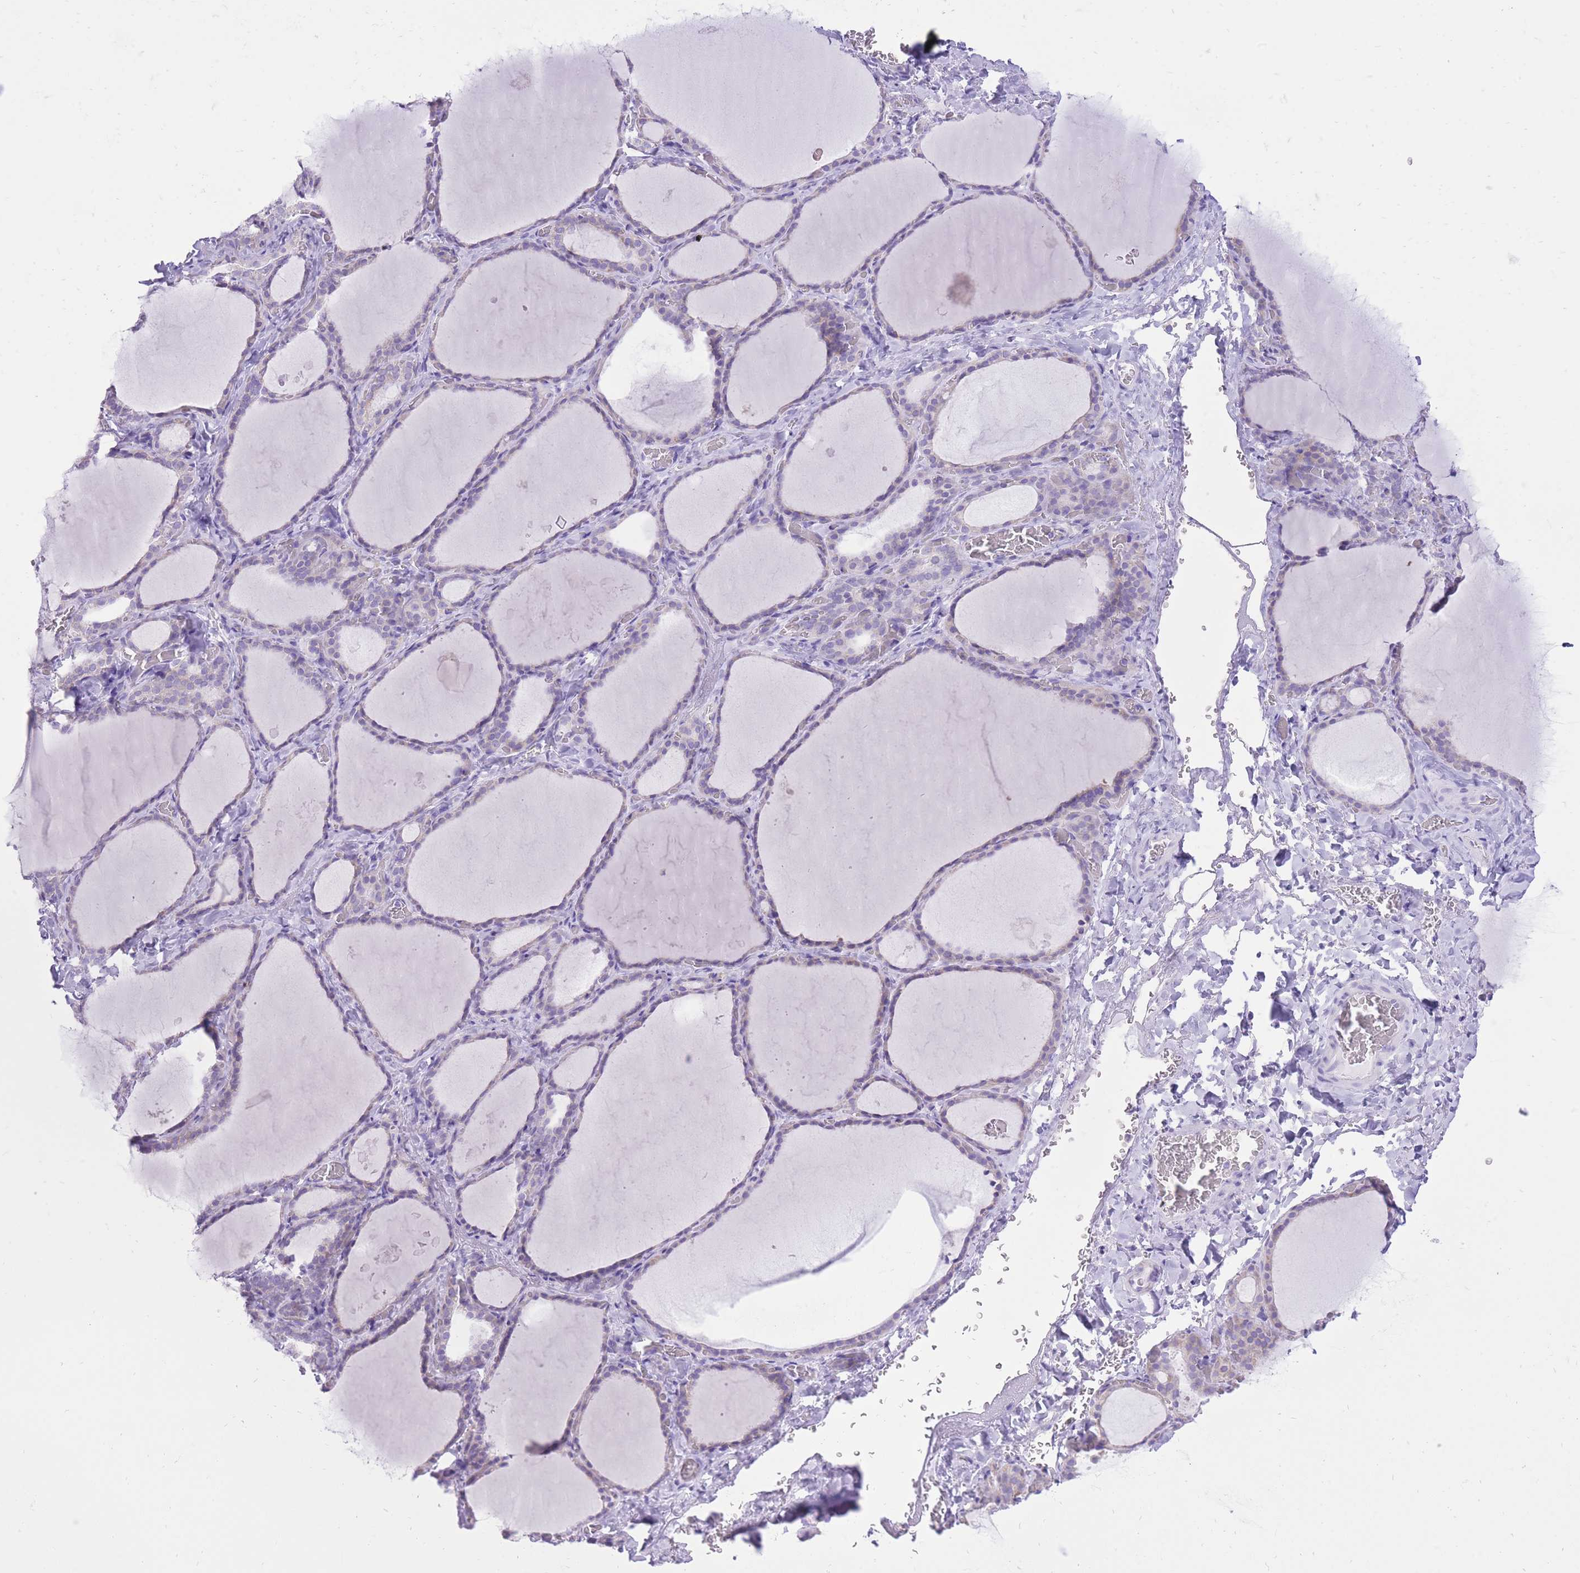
{"staining": {"intensity": "negative", "quantity": "none", "location": "none"}, "tissue": "thyroid gland", "cell_type": "Glandular cells", "image_type": "normal", "snomed": [{"axis": "morphology", "description": "Normal tissue, NOS"}, {"axis": "topography", "description": "Thyroid gland"}], "caption": "An IHC histopathology image of normal thyroid gland is shown. There is no staining in glandular cells of thyroid gland. (Immunohistochemistry (ihc), brightfield microscopy, high magnification).", "gene": "SLC4A4", "patient": {"sex": "female", "age": 39}}